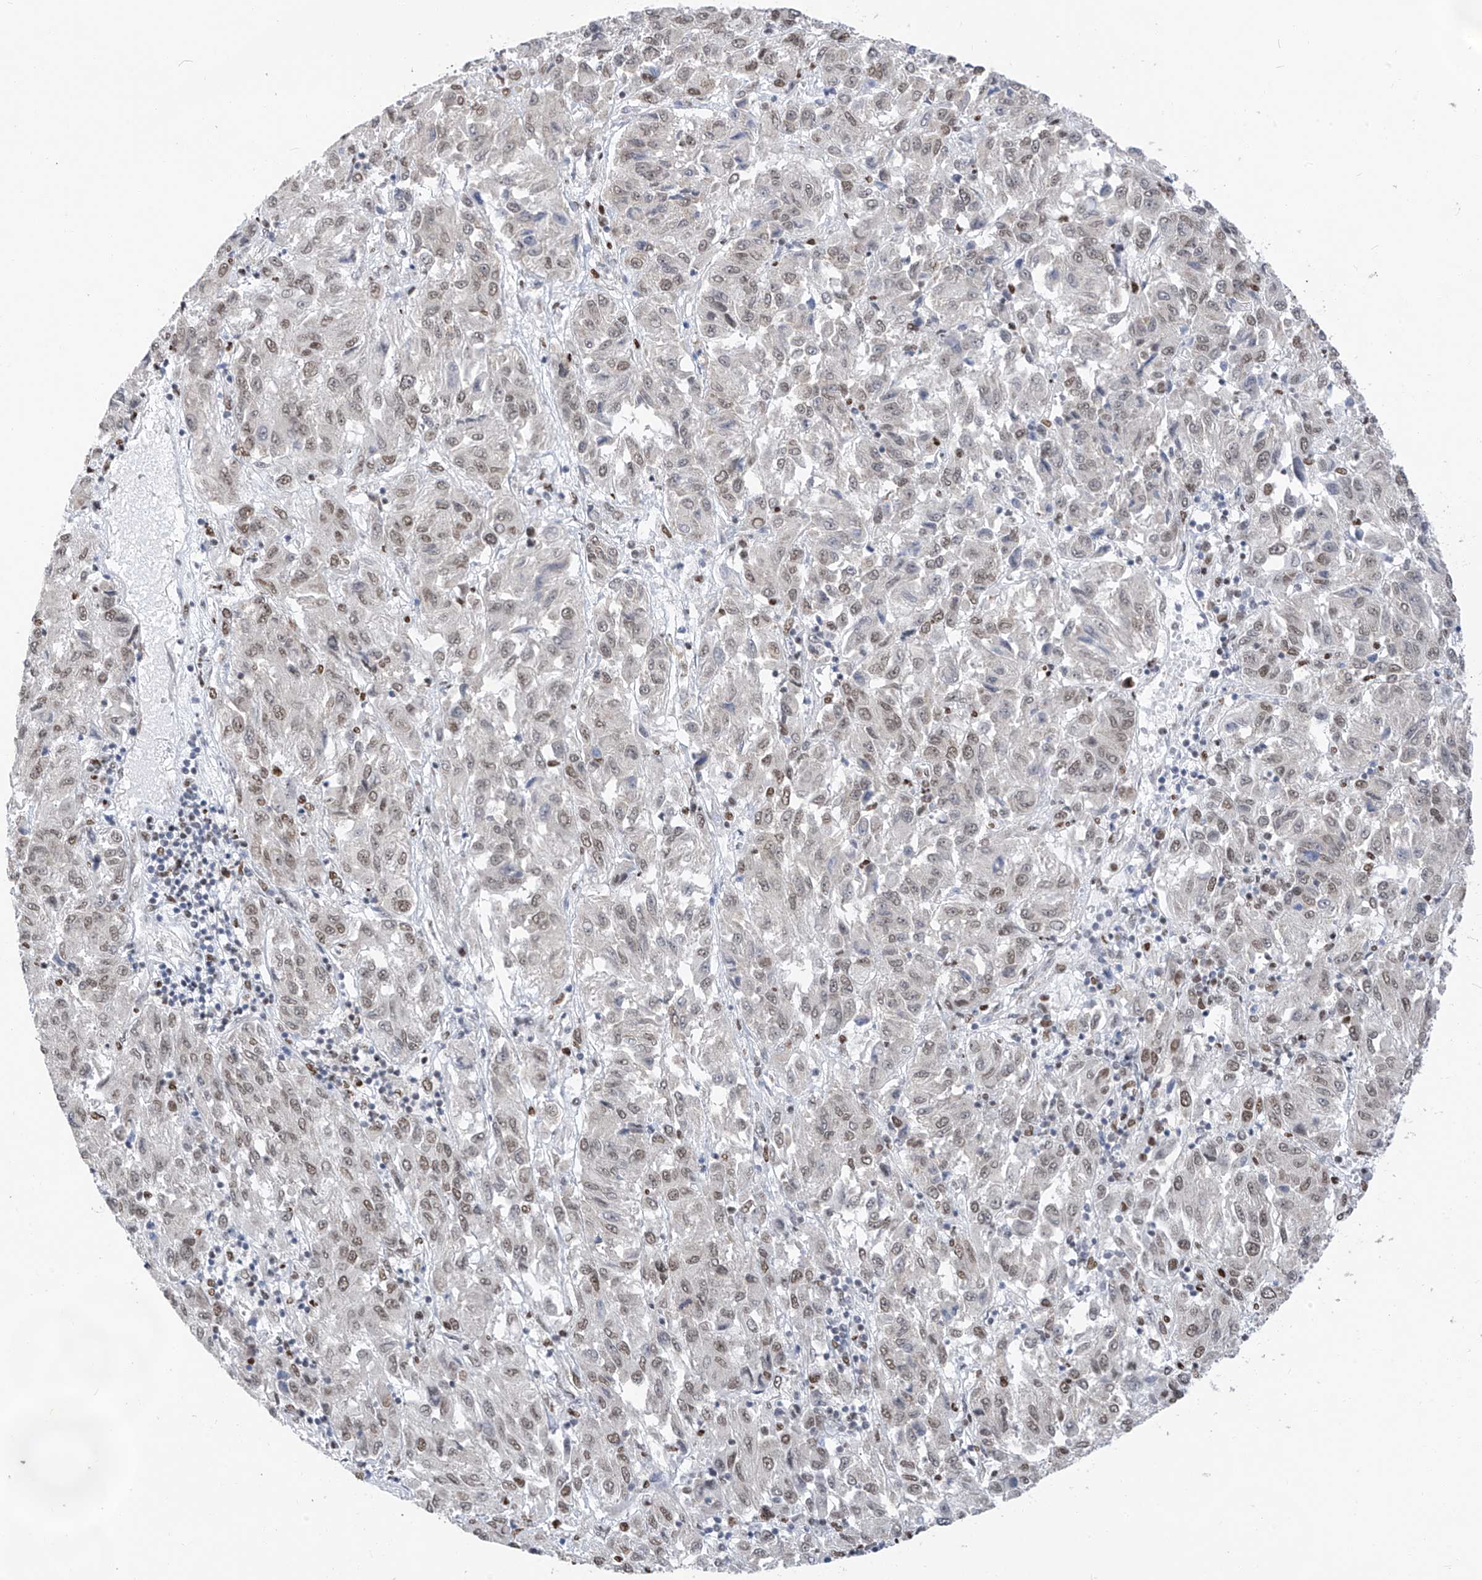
{"staining": {"intensity": "weak", "quantity": "25%-75%", "location": "nuclear"}, "tissue": "melanoma", "cell_type": "Tumor cells", "image_type": "cancer", "snomed": [{"axis": "morphology", "description": "Malignant melanoma, Metastatic site"}, {"axis": "topography", "description": "Lung"}], "caption": "Melanoma stained with a brown dye shows weak nuclear positive staining in approximately 25%-75% of tumor cells.", "gene": "KHSRP", "patient": {"sex": "male", "age": 64}}